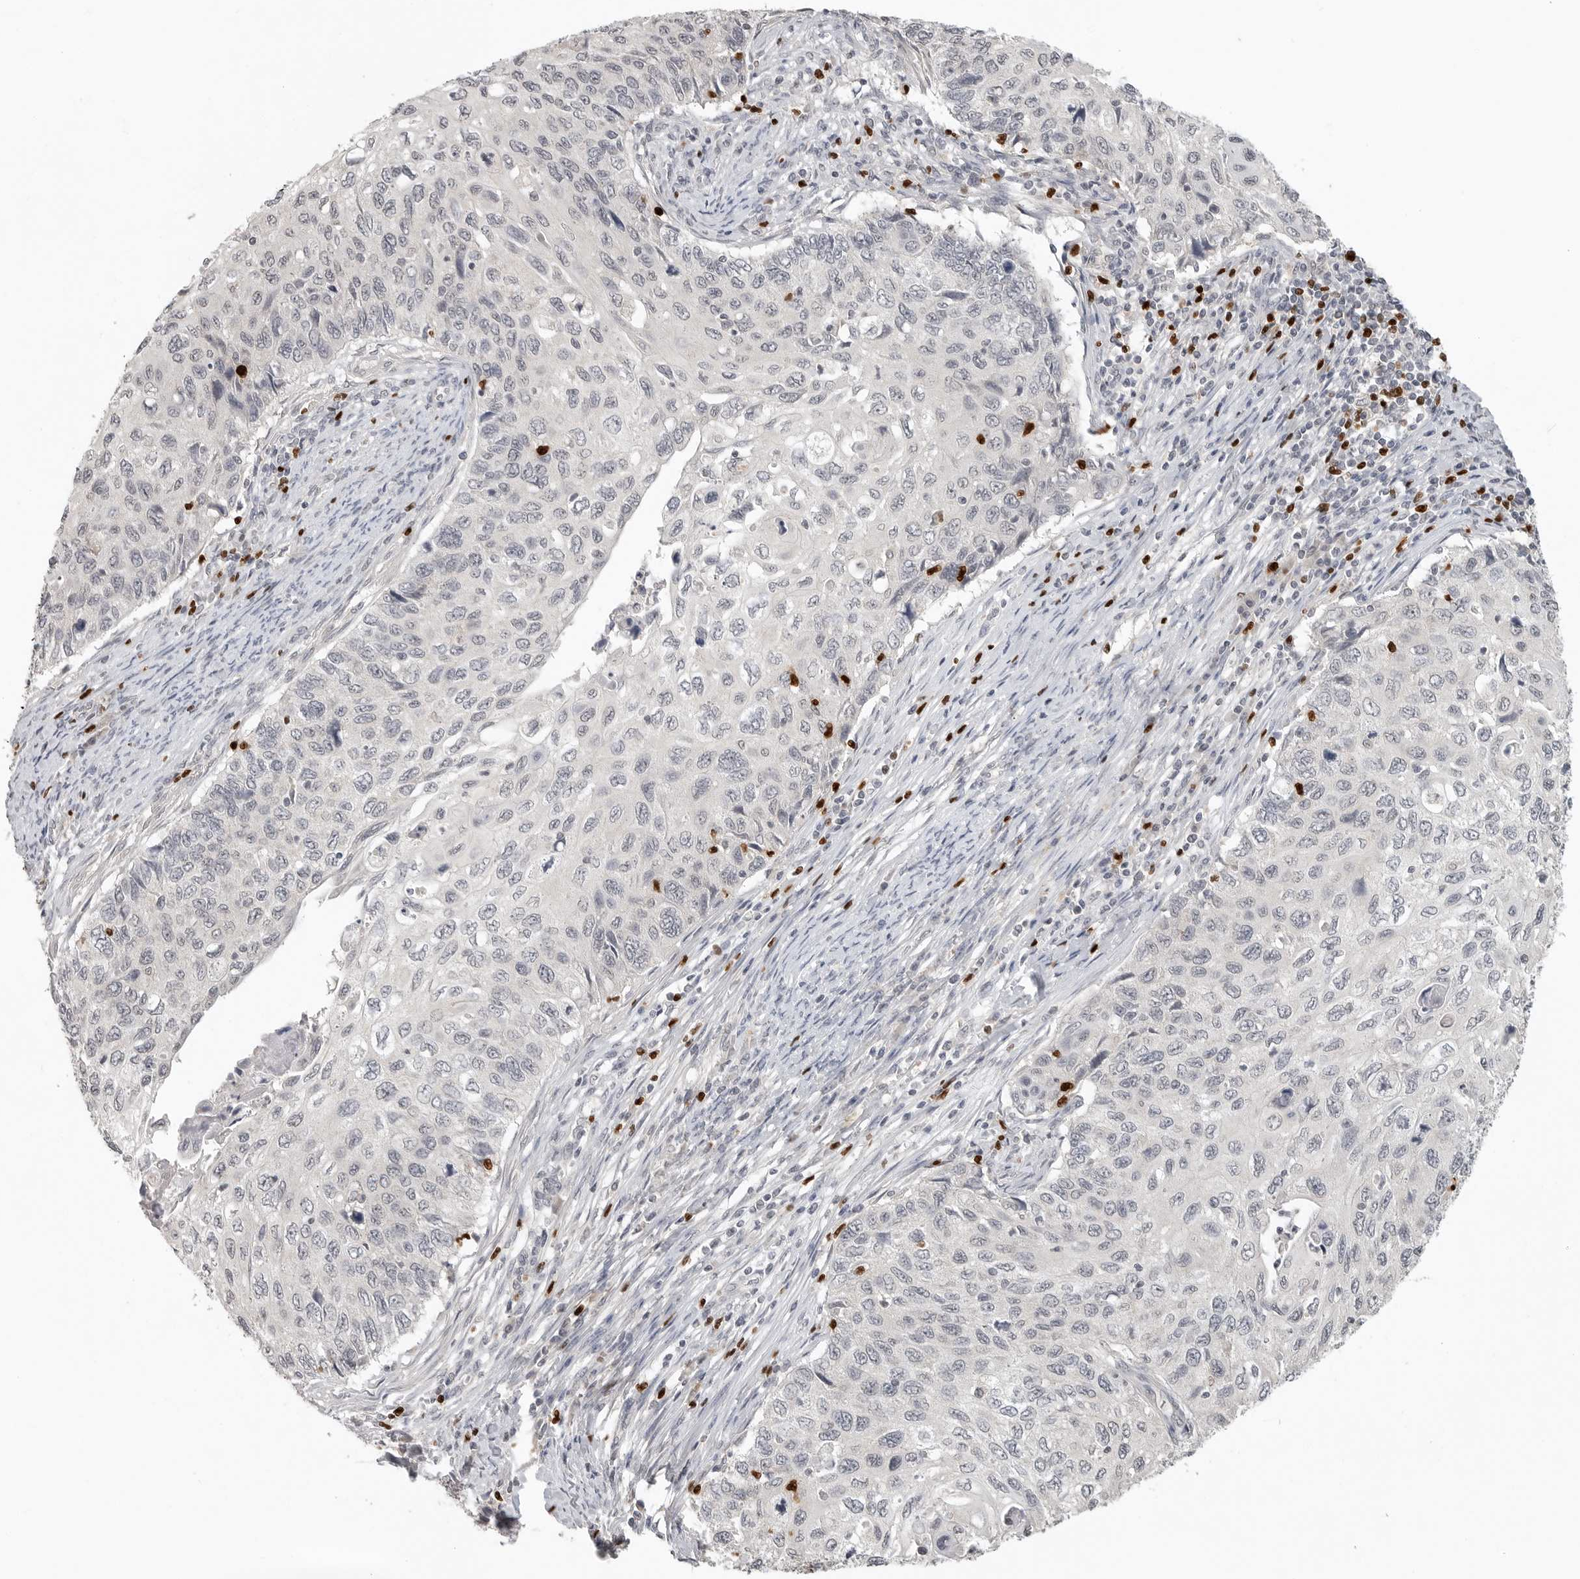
{"staining": {"intensity": "negative", "quantity": "none", "location": "none"}, "tissue": "cervical cancer", "cell_type": "Tumor cells", "image_type": "cancer", "snomed": [{"axis": "morphology", "description": "Squamous cell carcinoma, NOS"}, {"axis": "topography", "description": "Cervix"}], "caption": "Squamous cell carcinoma (cervical) stained for a protein using IHC displays no staining tumor cells.", "gene": "FOXP3", "patient": {"sex": "female", "age": 70}}